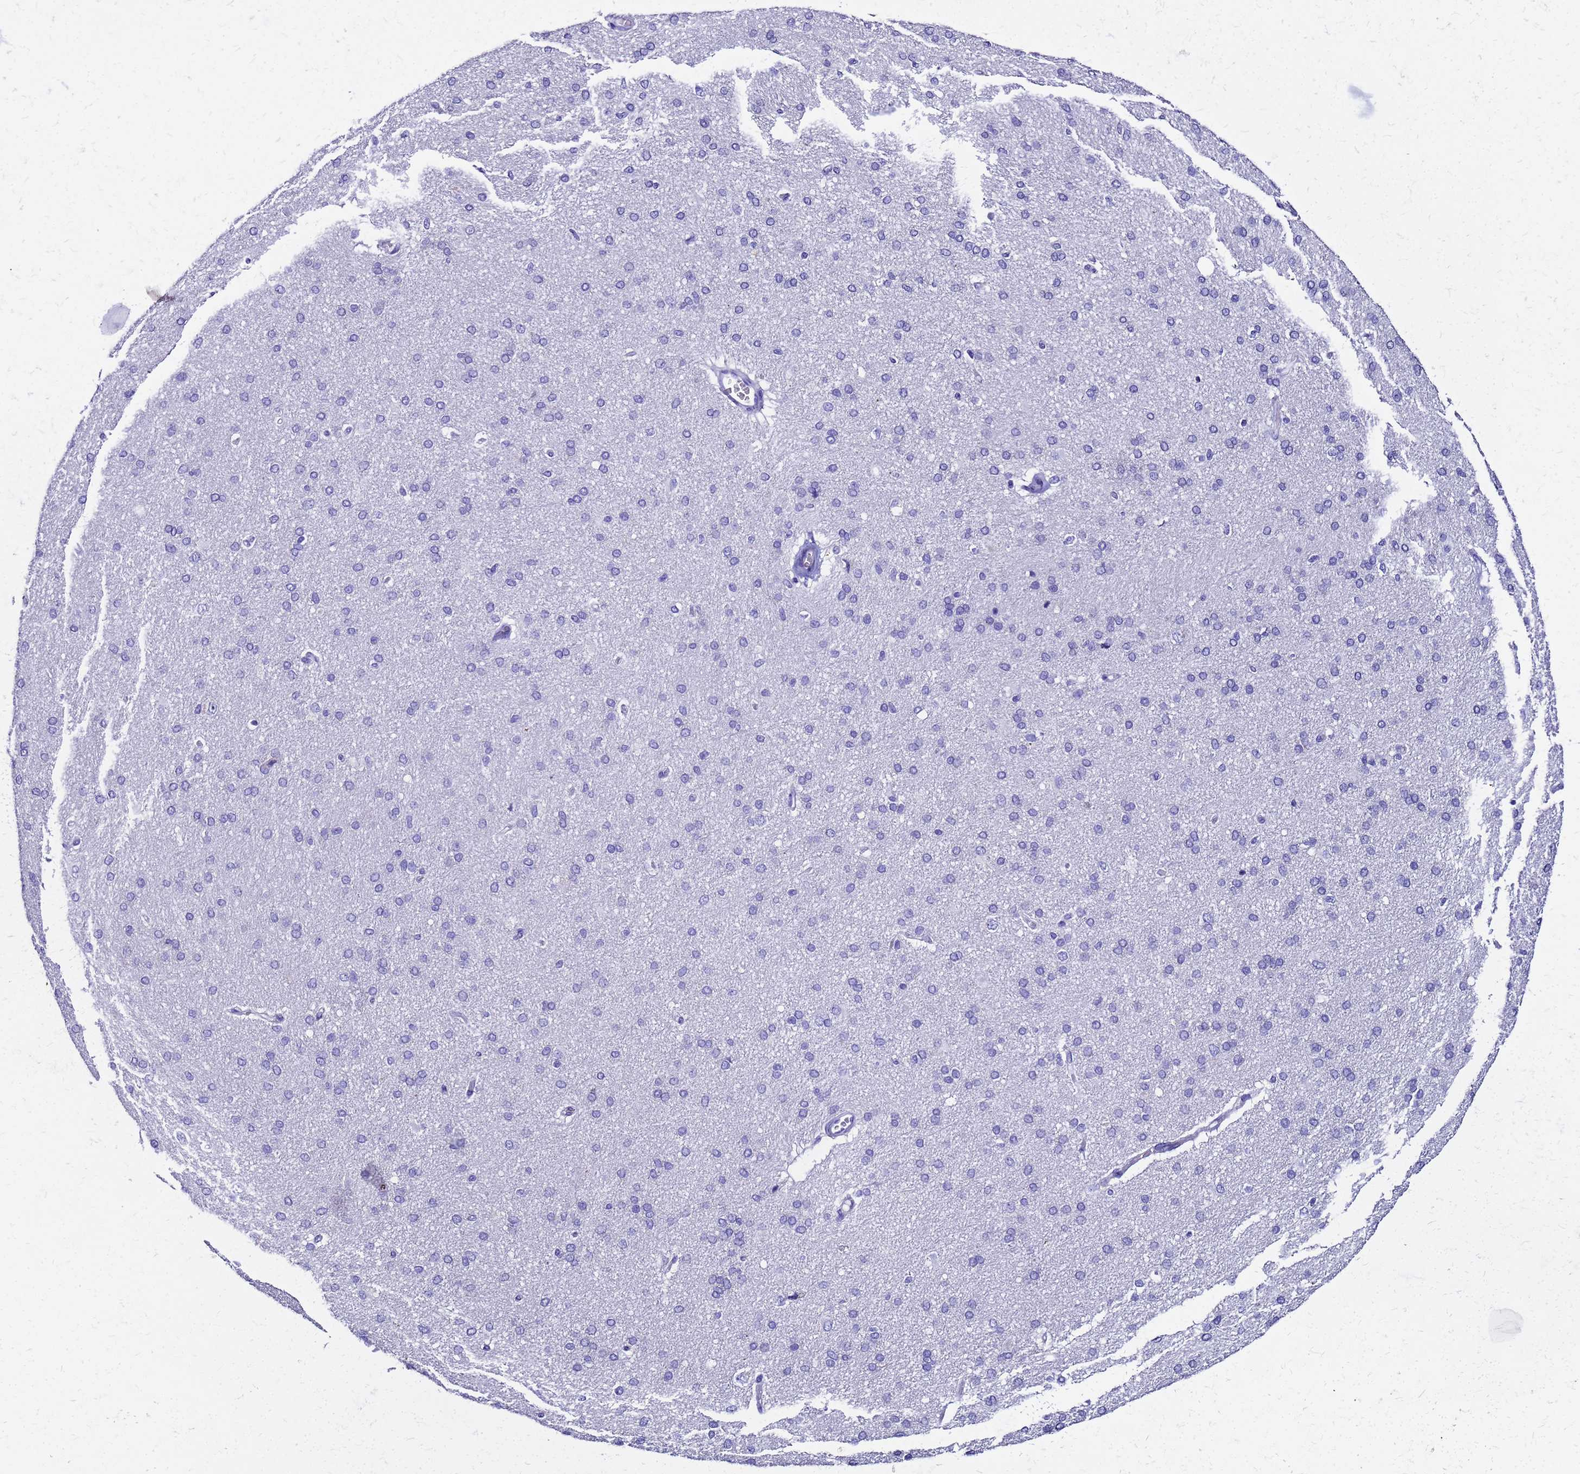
{"staining": {"intensity": "negative", "quantity": "none", "location": "none"}, "tissue": "cerebral cortex", "cell_type": "Endothelial cells", "image_type": "normal", "snomed": [{"axis": "morphology", "description": "Normal tissue, NOS"}, {"axis": "topography", "description": "Cerebral cortex"}], "caption": "Immunohistochemistry (IHC) of unremarkable human cerebral cortex reveals no staining in endothelial cells. The staining was performed using DAB (3,3'-diaminobenzidine) to visualize the protein expression in brown, while the nuclei were stained in blue with hematoxylin (Magnification: 20x).", "gene": "SMIM21", "patient": {"sex": "male", "age": 62}}